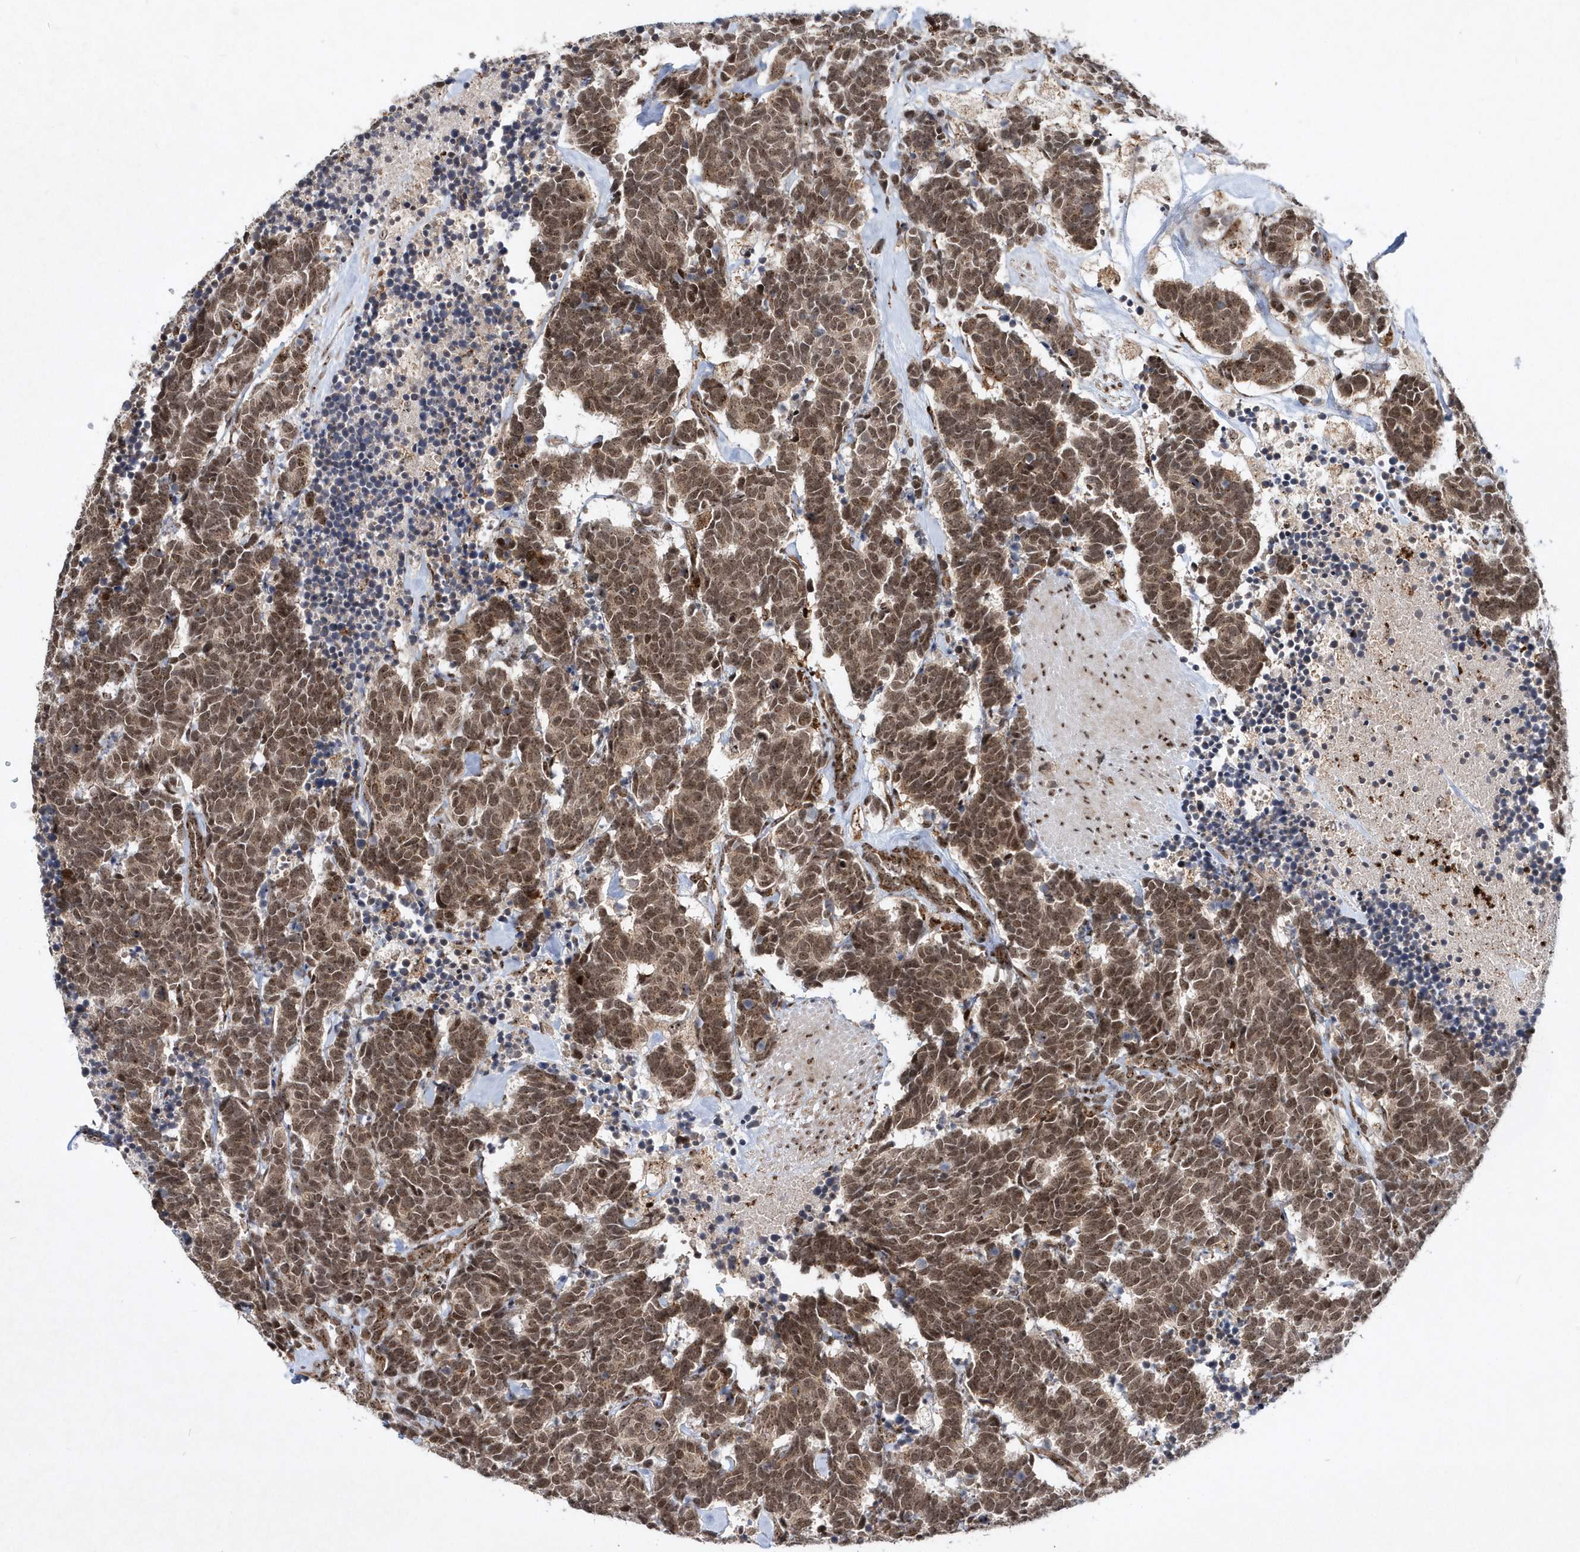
{"staining": {"intensity": "moderate", "quantity": ">75%", "location": "nuclear"}, "tissue": "carcinoid", "cell_type": "Tumor cells", "image_type": "cancer", "snomed": [{"axis": "morphology", "description": "Carcinoma, NOS"}, {"axis": "morphology", "description": "Carcinoid, malignant, NOS"}, {"axis": "topography", "description": "Urinary bladder"}], "caption": "Human malignant carcinoid stained with a protein marker exhibits moderate staining in tumor cells.", "gene": "SOWAHB", "patient": {"sex": "male", "age": 57}}